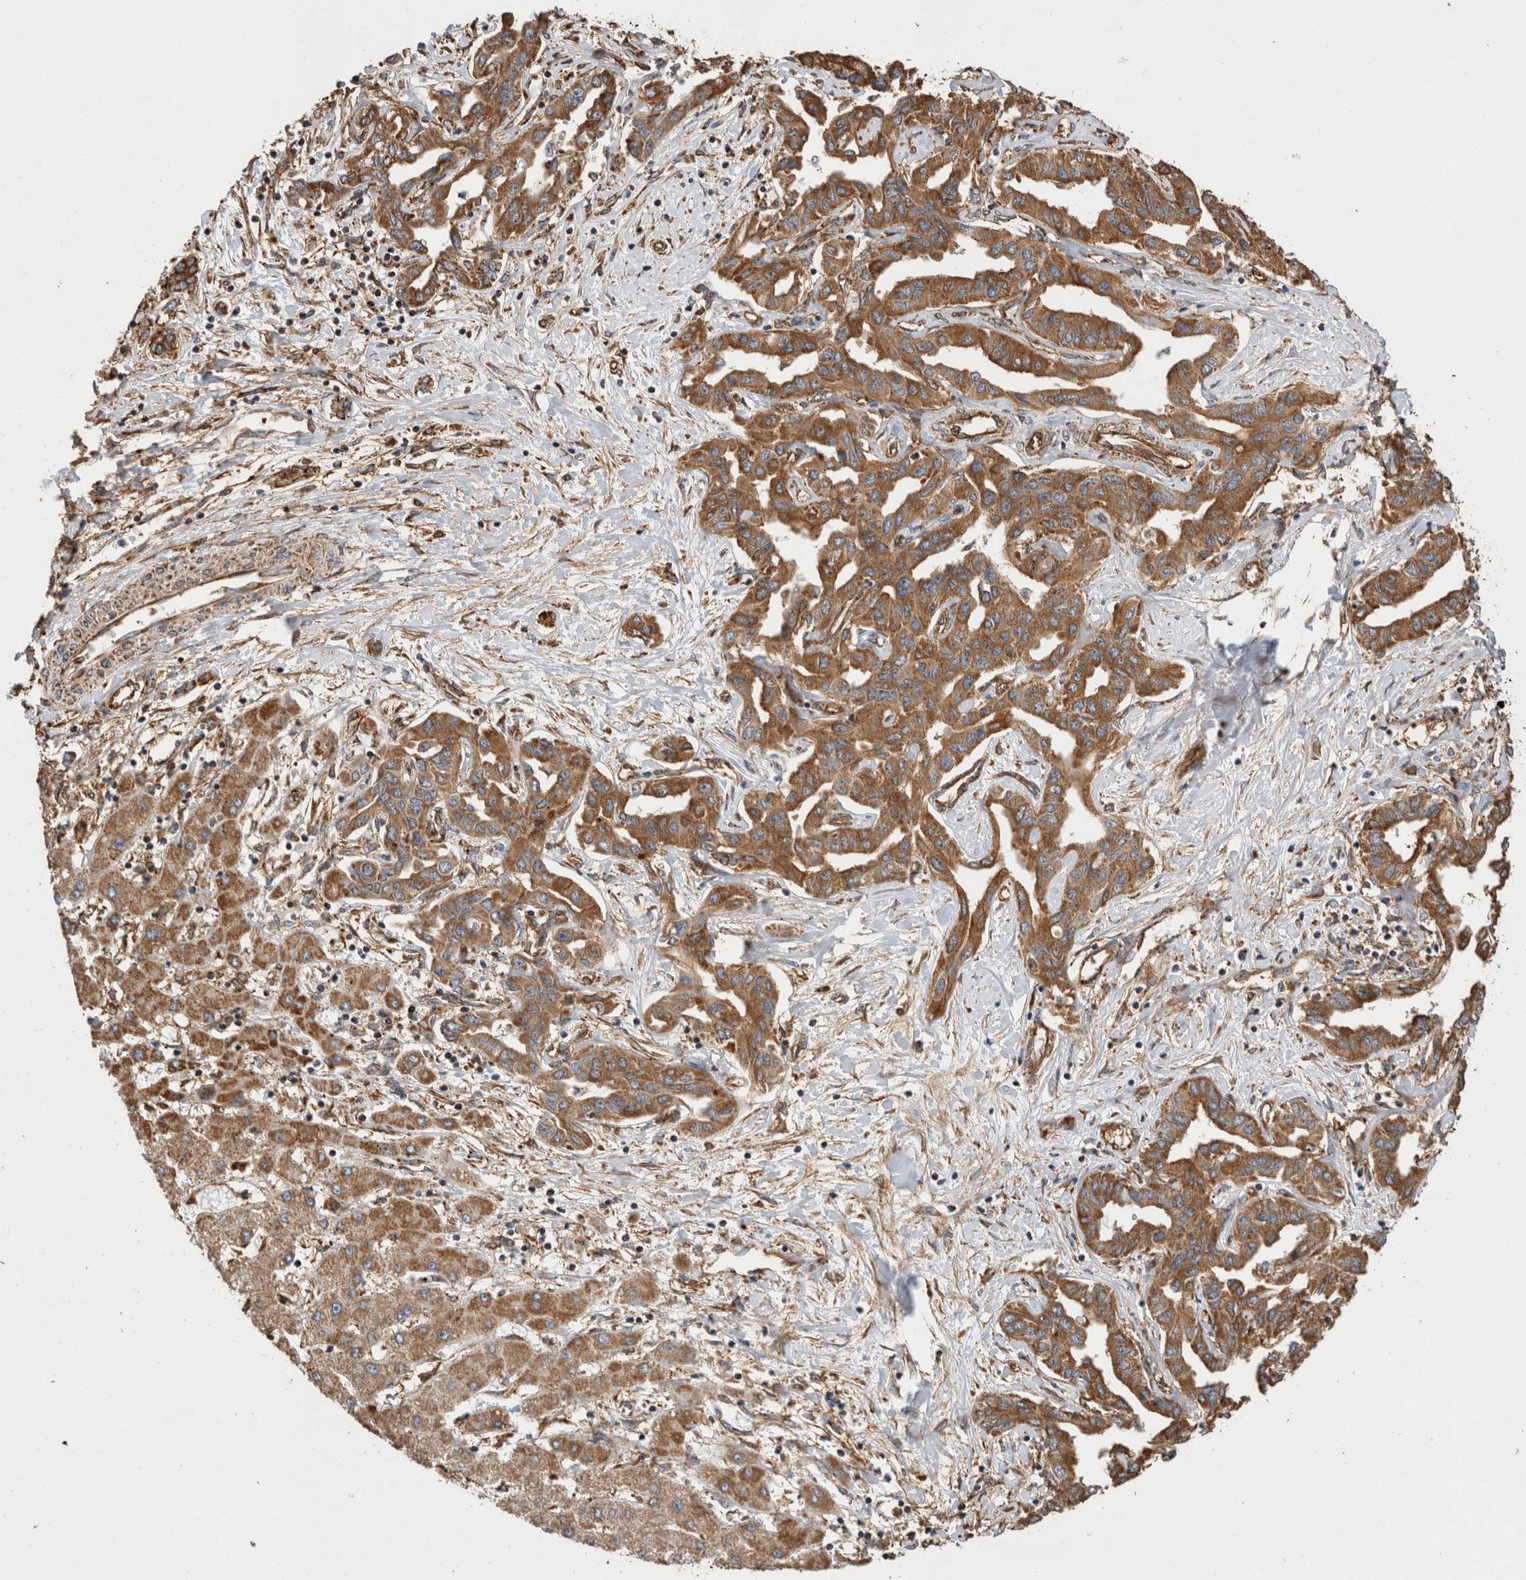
{"staining": {"intensity": "moderate", "quantity": ">75%", "location": "cytoplasmic/membranous"}, "tissue": "liver cancer", "cell_type": "Tumor cells", "image_type": "cancer", "snomed": [{"axis": "morphology", "description": "Cholangiocarcinoma"}, {"axis": "topography", "description": "Liver"}], "caption": "Protein expression analysis of human liver cholangiocarcinoma reveals moderate cytoplasmic/membranous positivity in approximately >75% of tumor cells. Nuclei are stained in blue.", "gene": "ZNF397", "patient": {"sex": "male", "age": 59}}